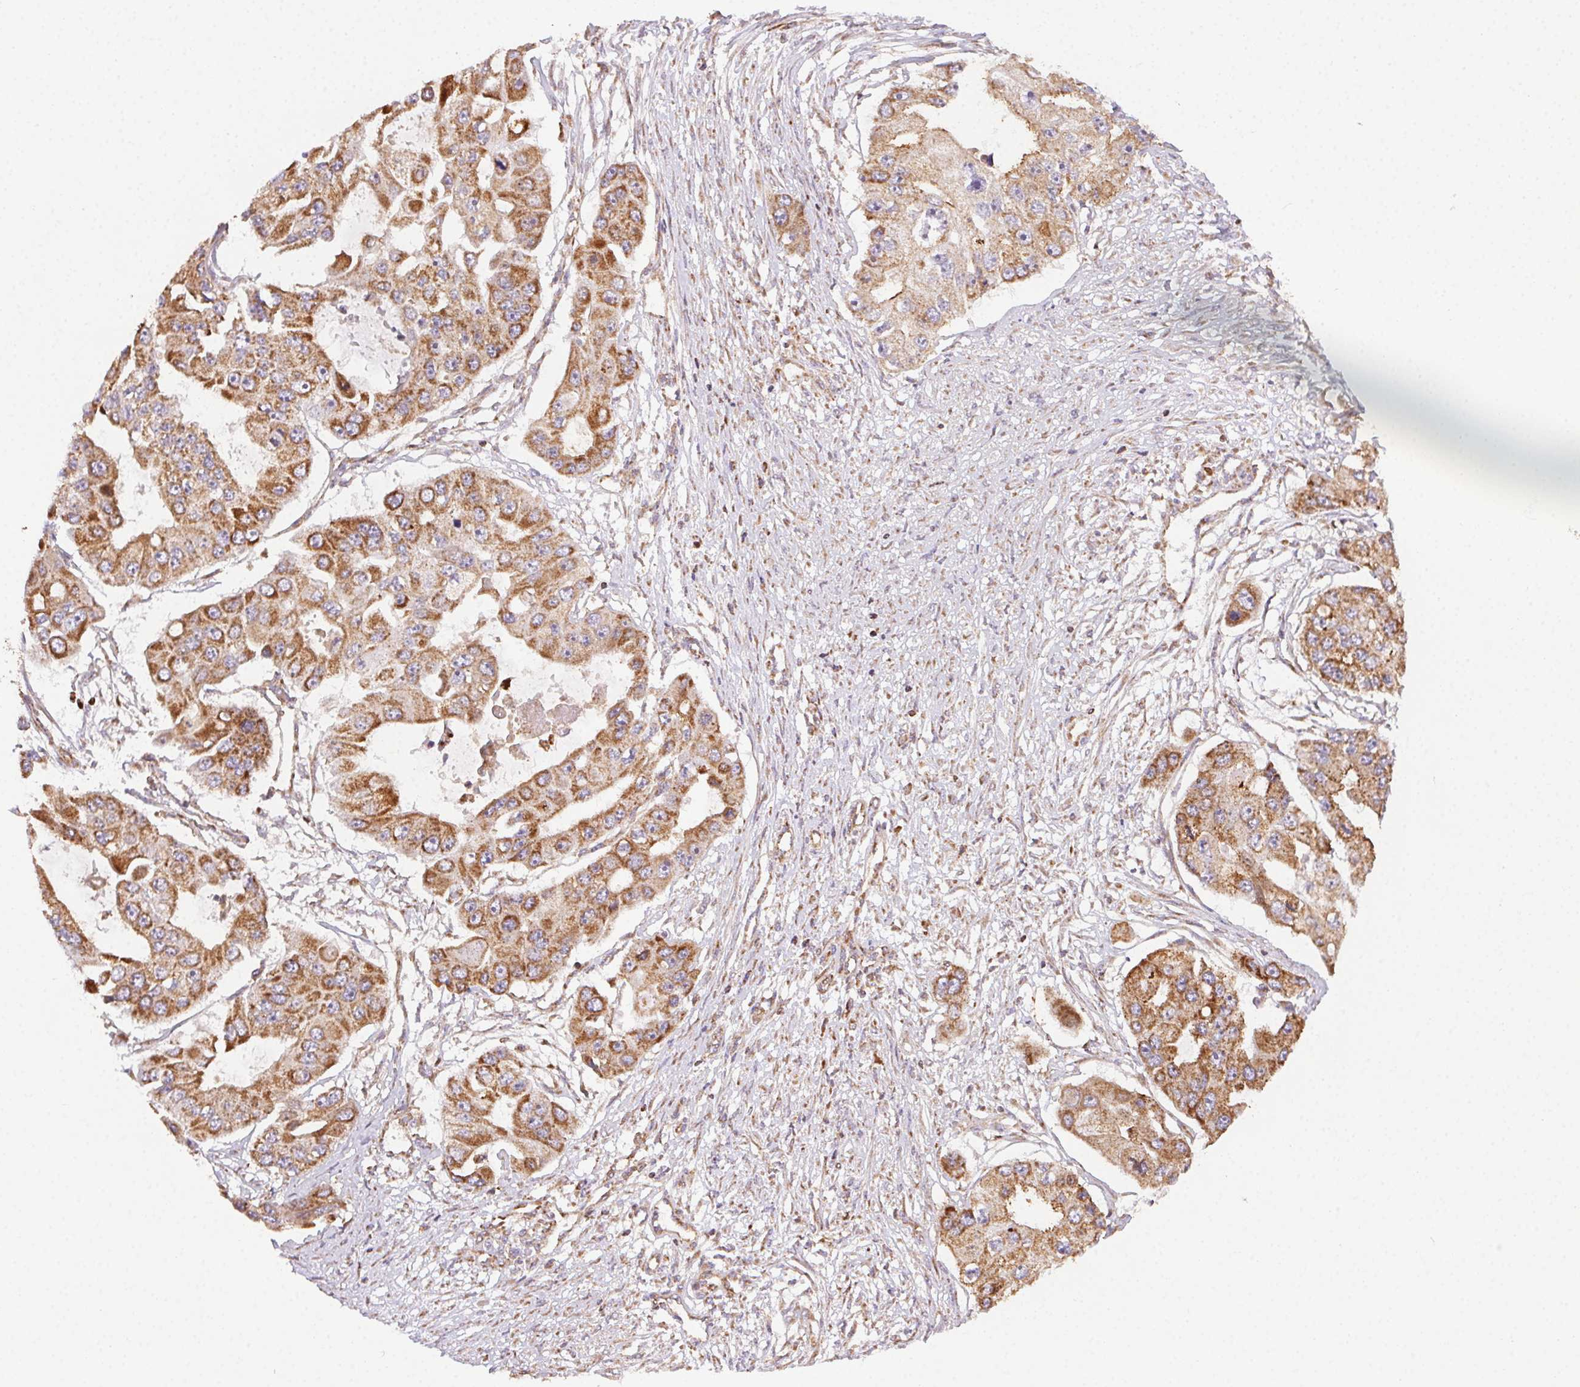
{"staining": {"intensity": "strong", "quantity": ">75%", "location": "cytoplasmic/membranous"}, "tissue": "ovarian cancer", "cell_type": "Tumor cells", "image_type": "cancer", "snomed": [{"axis": "morphology", "description": "Cystadenocarcinoma, serous, NOS"}, {"axis": "topography", "description": "Ovary"}], "caption": "Tumor cells exhibit high levels of strong cytoplasmic/membranous staining in about >75% of cells in human ovarian serous cystadenocarcinoma.", "gene": "CLPB", "patient": {"sex": "female", "age": 56}}